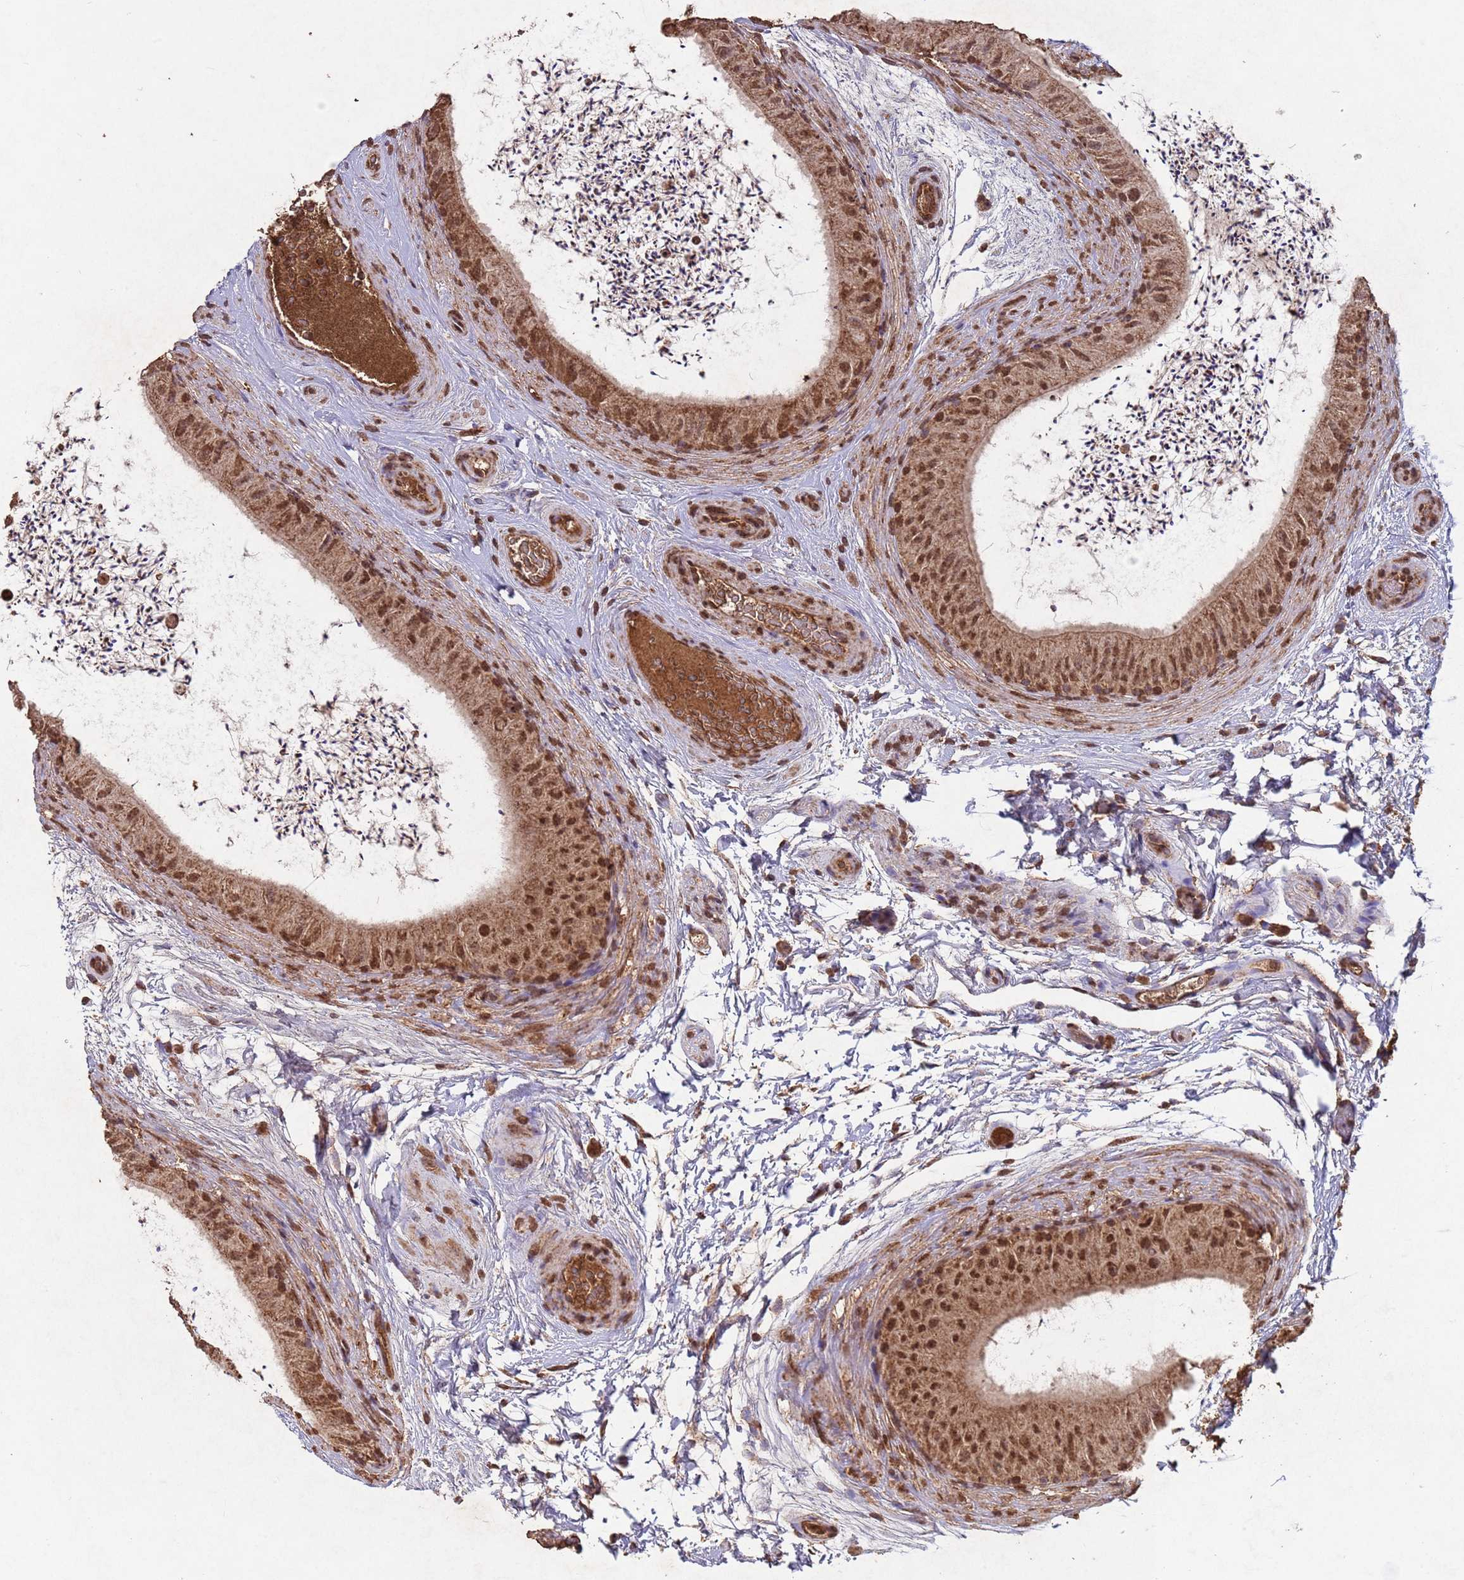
{"staining": {"intensity": "strong", "quantity": ">75%", "location": "cytoplasmic/membranous,nuclear"}, "tissue": "epididymis", "cell_type": "Glandular cells", "image_type": "normal", "snomed": [{"axis": "morphology", "description": "Normal tissue, NOS"}, {"axis": "topography", "description": "Epididymis"}], "caption": "Epididymis stained for a protein exhibits strong cytoplasmic/membranous,nuclear positivity in glandular cells. (Brightfield microscopy of DAB IHC at high magnification).", "gene": "HDAC10", "patient": {"sex": "male", "age": 50}}